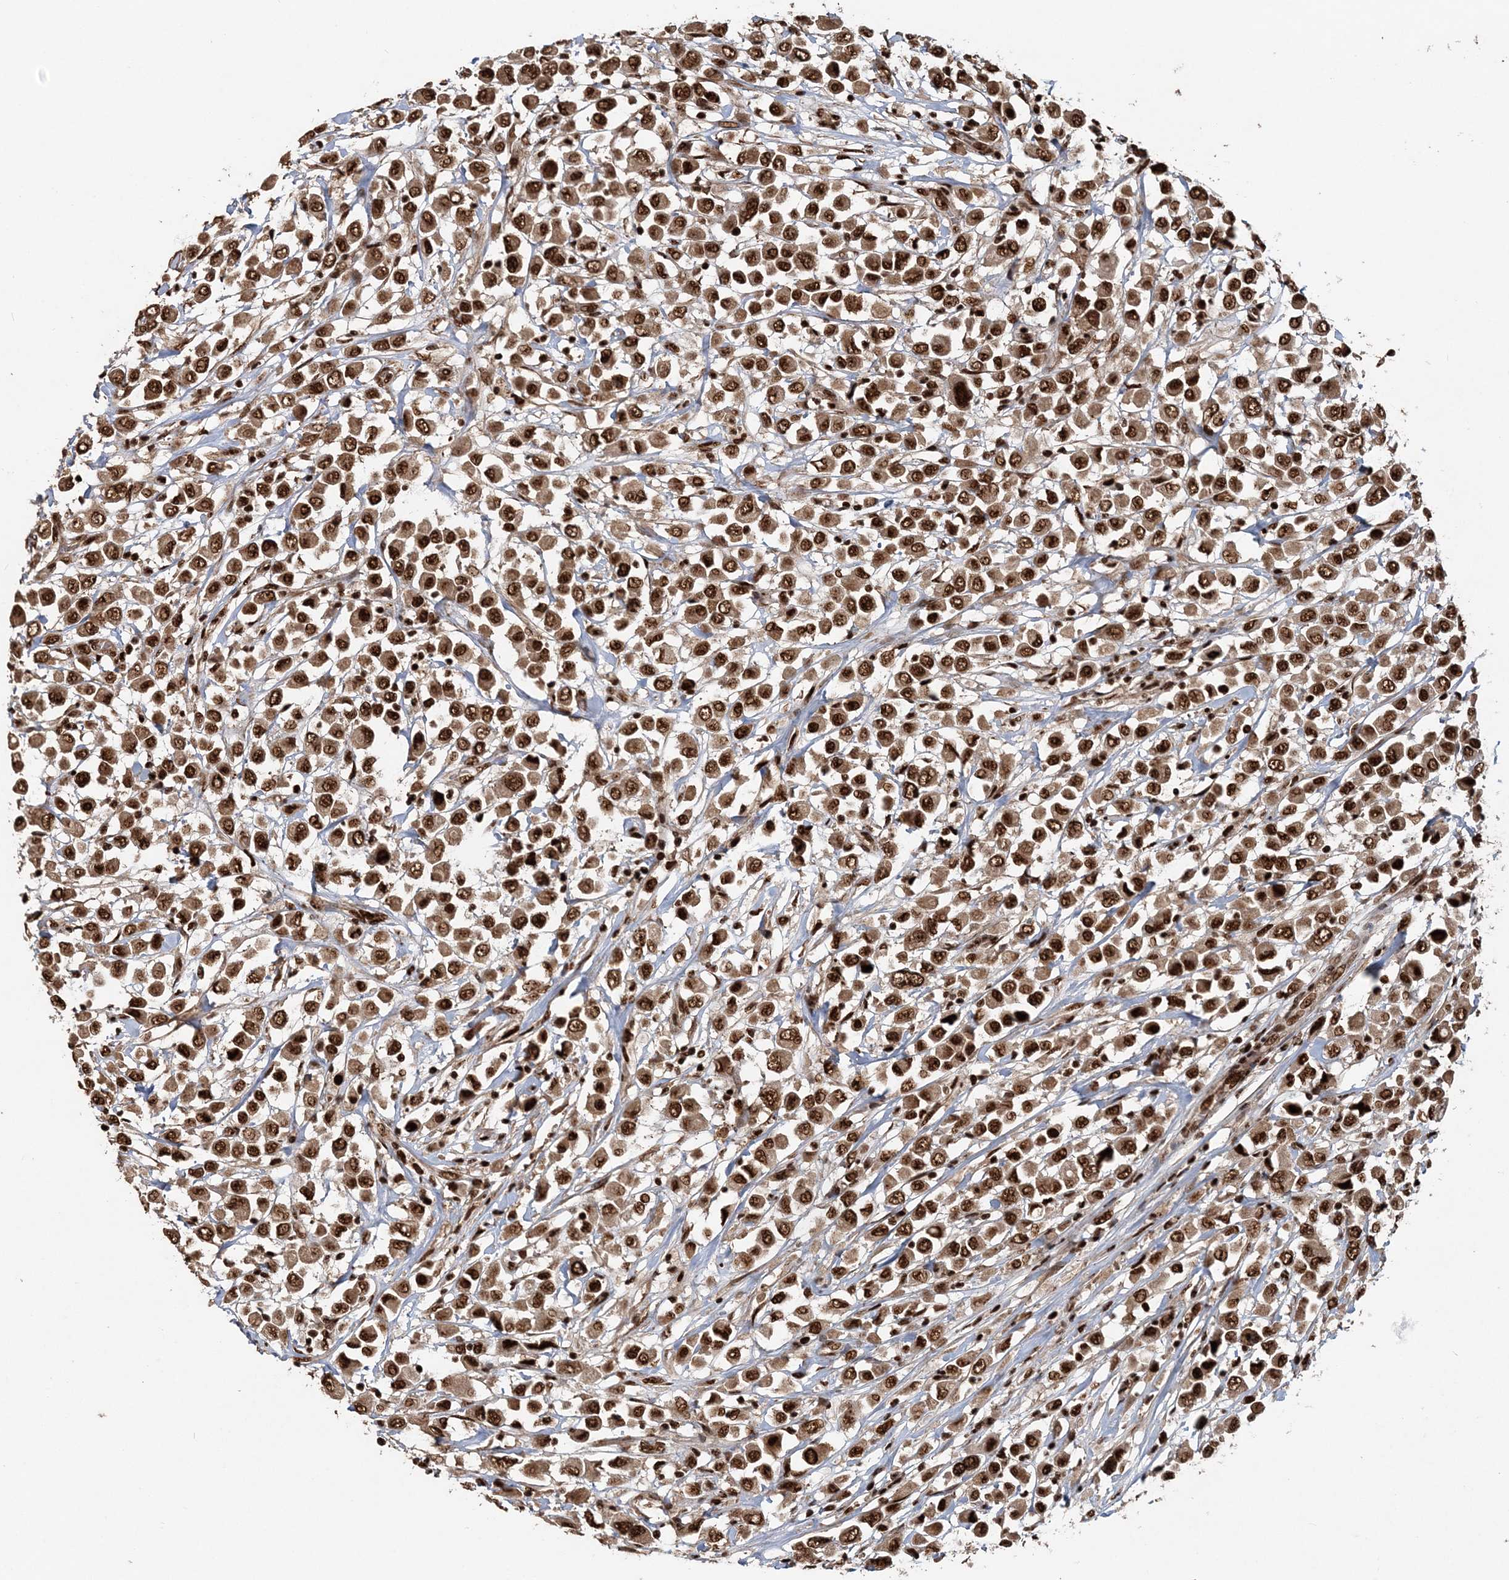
{"staining": {"intensity": "strong", "quantity": ">75%", "location": "nuclear"}, "tissue": "breast cancer", "cell_type": "Tumor cells", "image_type": "cancer", "snomed": [{"axis": "morphology", "description": "Duct carcinoma"}, {"axis": "topography", "description": "Breast"}], "caption": "Protein analysis of intraductal carcinoma (breast) tissue demonstrates strong nuclear staining in approximately >75% of tumor cells. The protein is shown in brown color, while the nuclei are stained blue.", "gene": "EXOSC8", "patient": {"sex": "female", "age": 61}}